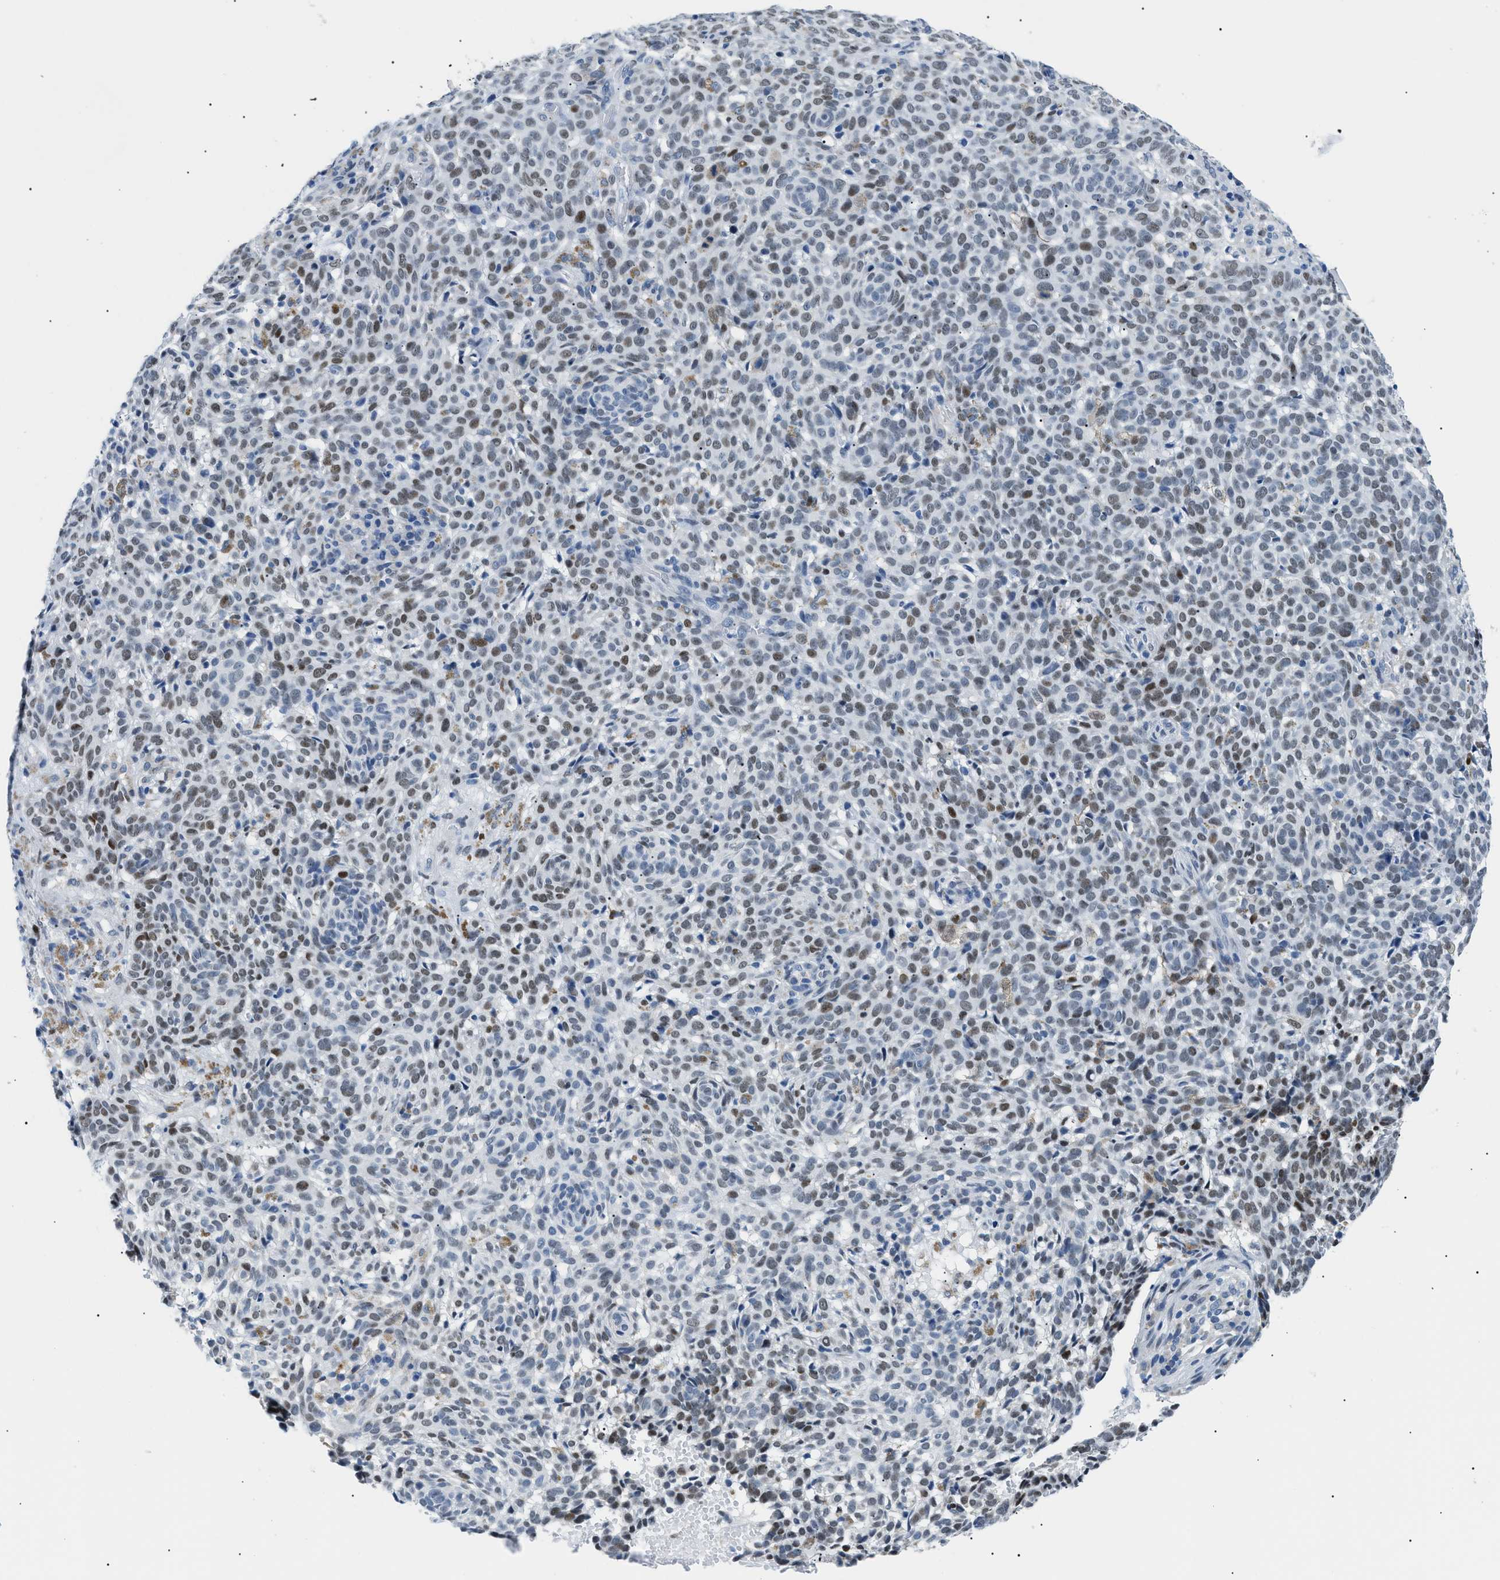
{"staining": {"intensity": "strong", "quantity": "<25%", "location": "nuclear"}, "tissue": "skin cancer", "cell_type": "Tumor cells", "image_type": "cancer", "snomed": [{"axis": "morphology", "description": "Basal cell carcinoma"}, {"axis": "topography", "description": "Skin"}], "caption": "Strong nuclear positivity for a protein is present in approximately <25% of tumor cells of basal cell carcinoma (skin) using immunohistochemistry (IHC).", "gene": "SMARCC1", "patient": {"sex": "male", "age": 85}}